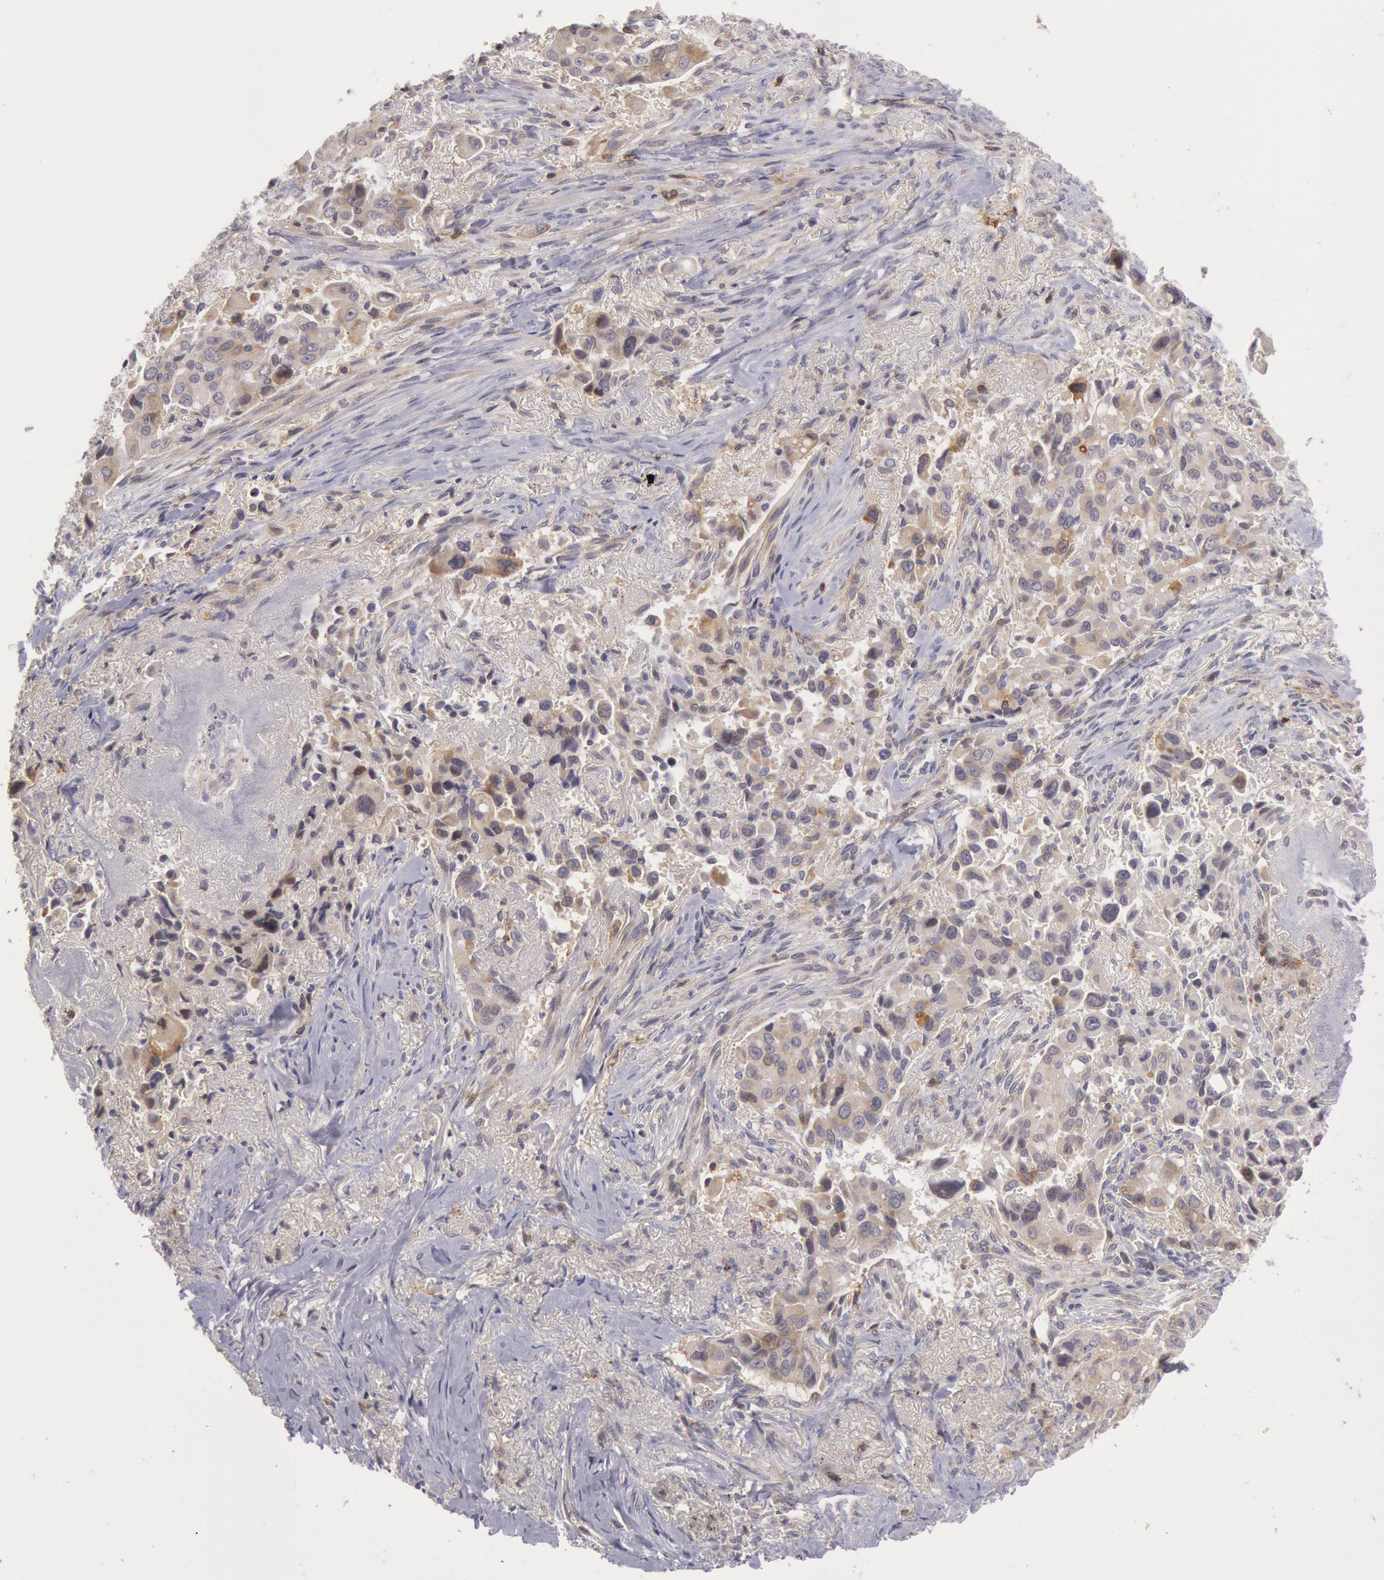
{"staining": {"intensity": "moderate", "quantity": "25%-75%", "location": "cytoplasmic/membranous"}, "tissue": "lung cancer", "cell_type": "Tumor cells", "image_type": "cancer", "snomed": [{"axis": "morphology", "description": "Adenocarcinoma, NOS"}, {"axis": "topography", "description": "Lung"}], "caption": "Protein staining of lung adenocarcinoma tissue demonstrates moderate cytoplasmic/membranous expression in approximately 25%-75% of tumor cells.", "gene": "TRIB2", "patient": {"sex": "male", "age": 68}}